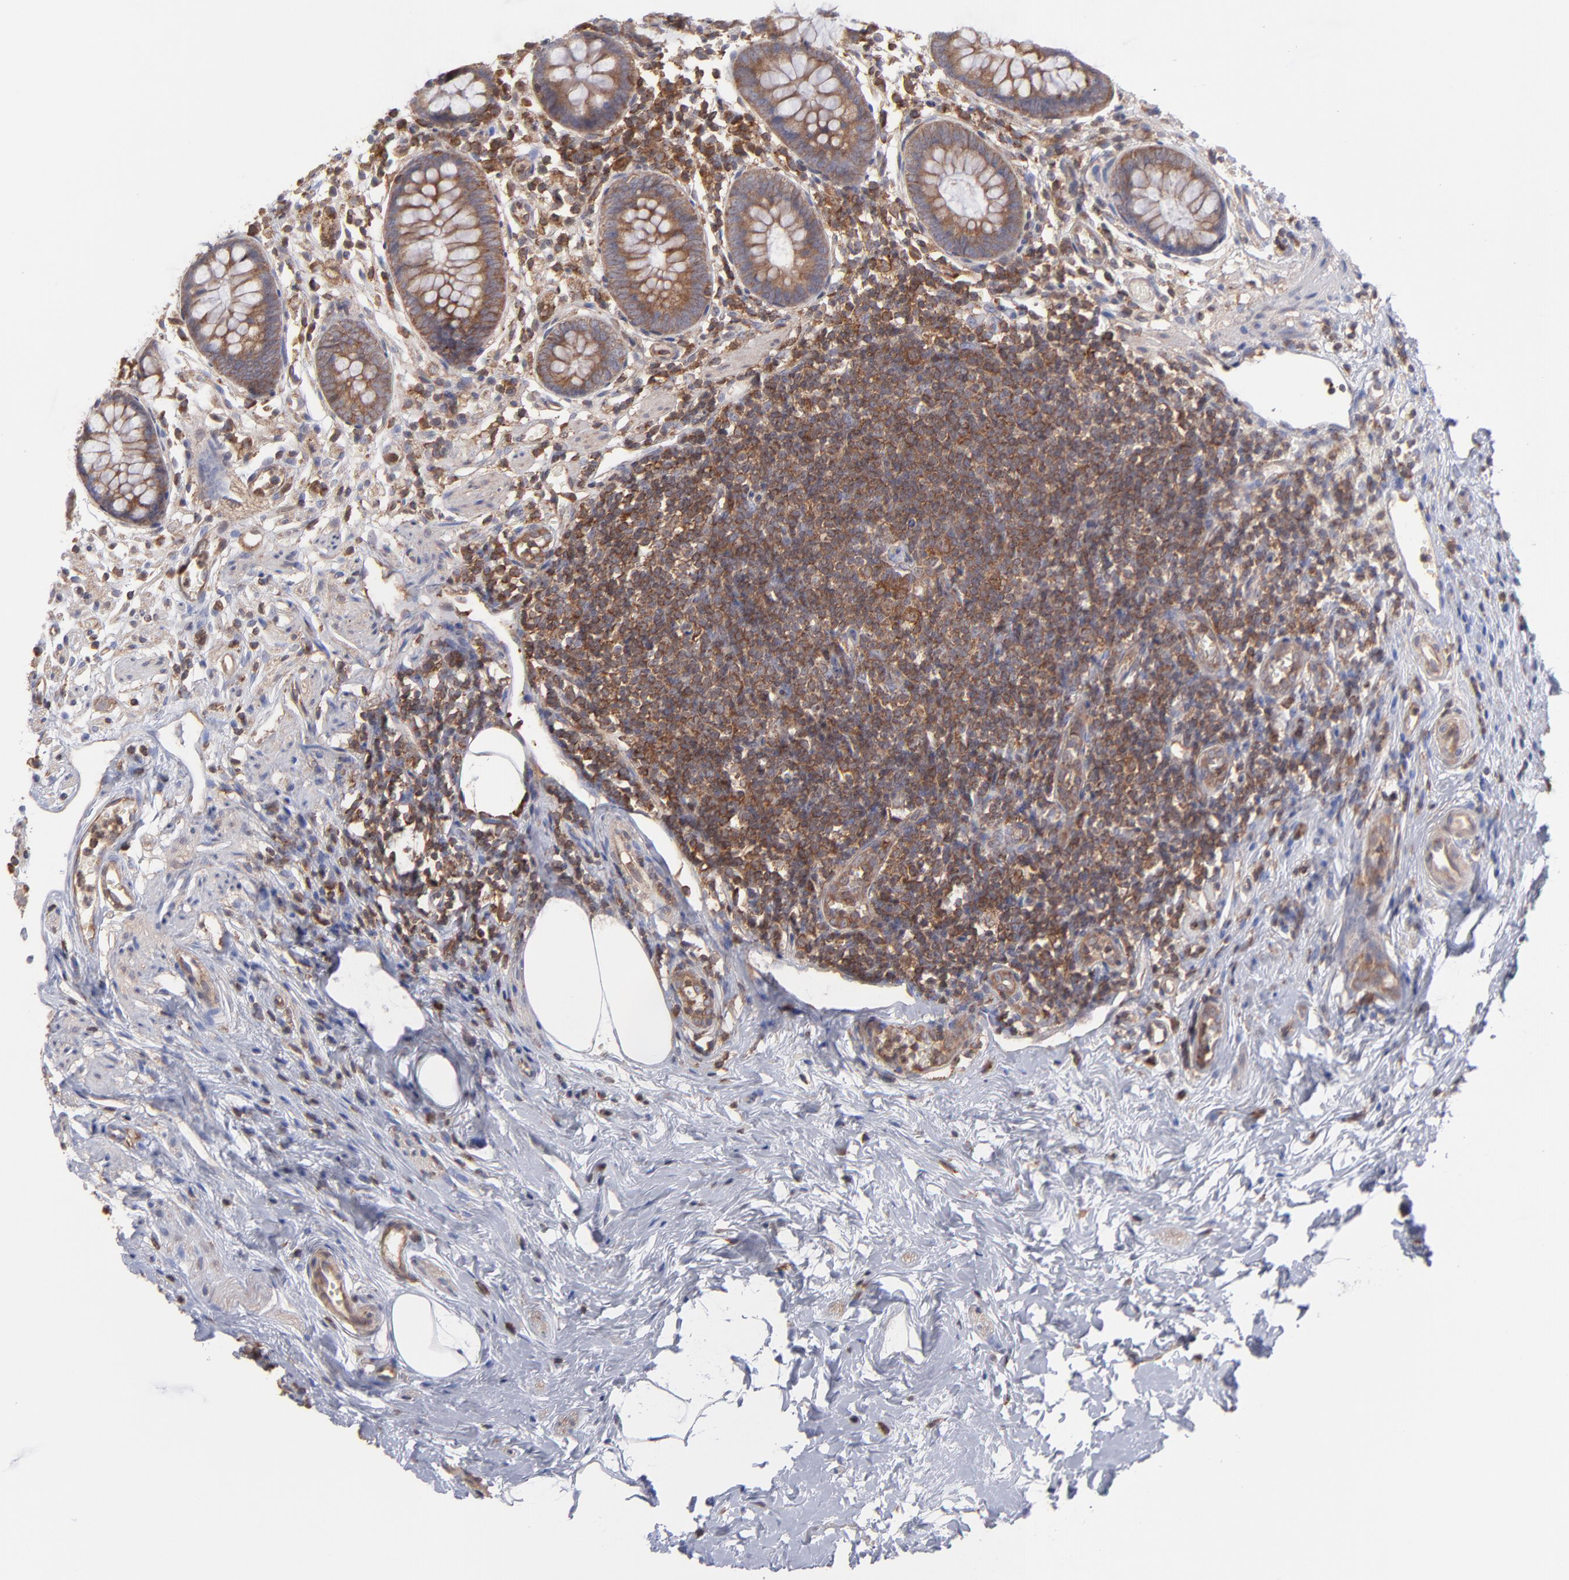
{"staining": {"intensity": "moderate", "quantity": ">75%", "location": "cytoplasmic/membranous"}, "tissue": "appendix", "cell_type": "Glandular cells", "image_type": "normal", "snomed": [{"axis": "morphology", "description": "Normal tissue, NOS"}, {"axis": "topography", "description": "Appendix"}], "caption": "Appendix stained for a protein reveals moderate cytoplasmic/membranous positivity in glandular cells. (Stains: DAB (3,3'-diaminobenzidine) in brown, nuclei in blue, Microscopy: brightfield microscopy at high magnification).", "gene": "MAPRE1", "patient": {"sex": "male", "age": 38}}